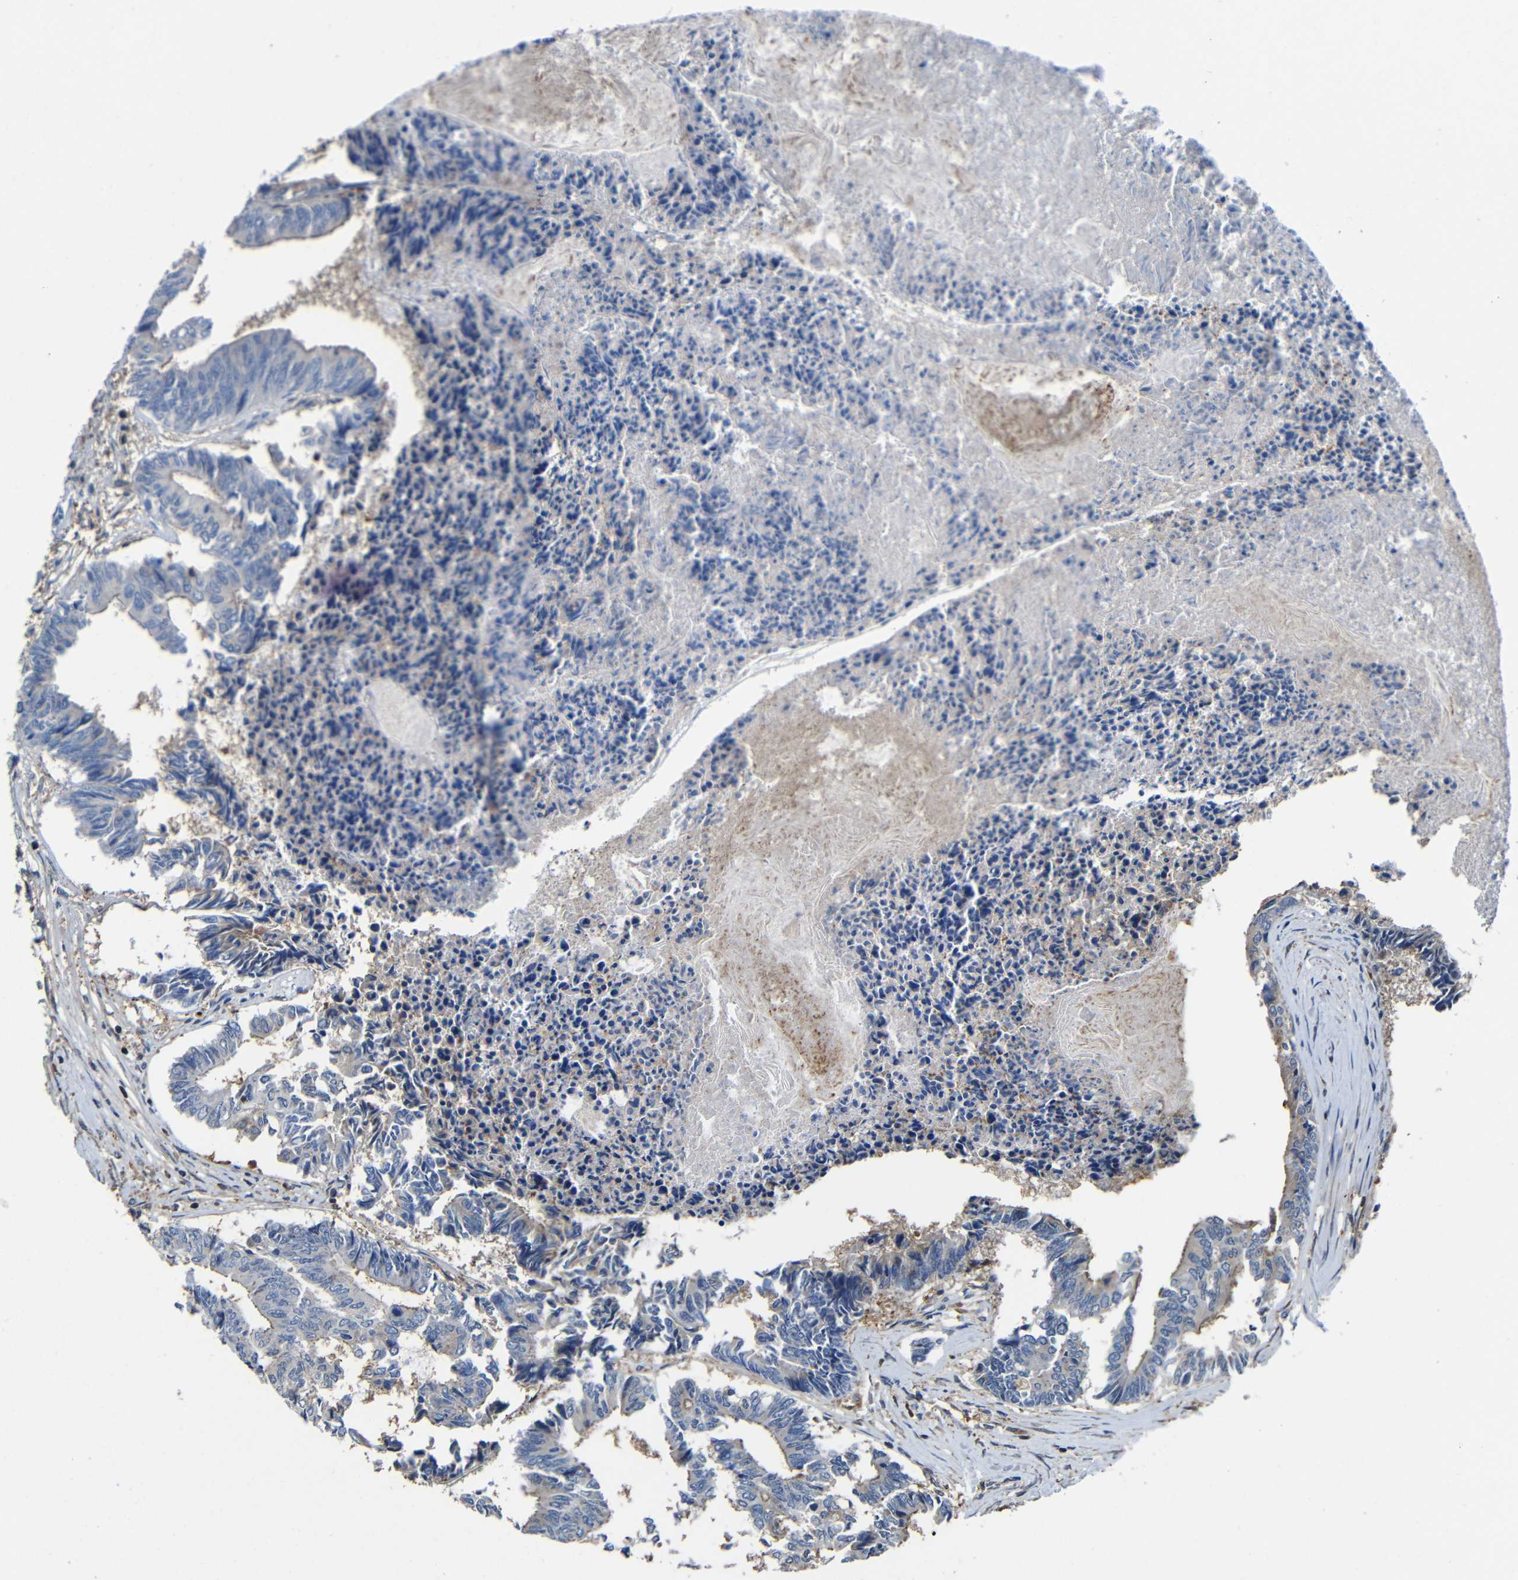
{"staining": {"intensity": "weak", "quantity": ">75%", "location": "cytoplasmic/membranous"}, "tissue": "colorectal cancer", "cell_type": "Tumor cells", "image_type": "cancer", "snomed": [{"axis": "morphology", "description": "Adenocarcinoma, NOS"}, {"axis": "topography", "description": "Rectum"}], "caption": "This histopathology image displays adenocarcinoma (colorectal) stained with immunohistochemistry (IHC) to label a protein in brown. The cytoplasmic/membranous of tumor cells show weak positivity for the protein. Nuclei are counter-stained blue.", "gene": "GDI1", "patient": {"sex": "male", "age": 63}}